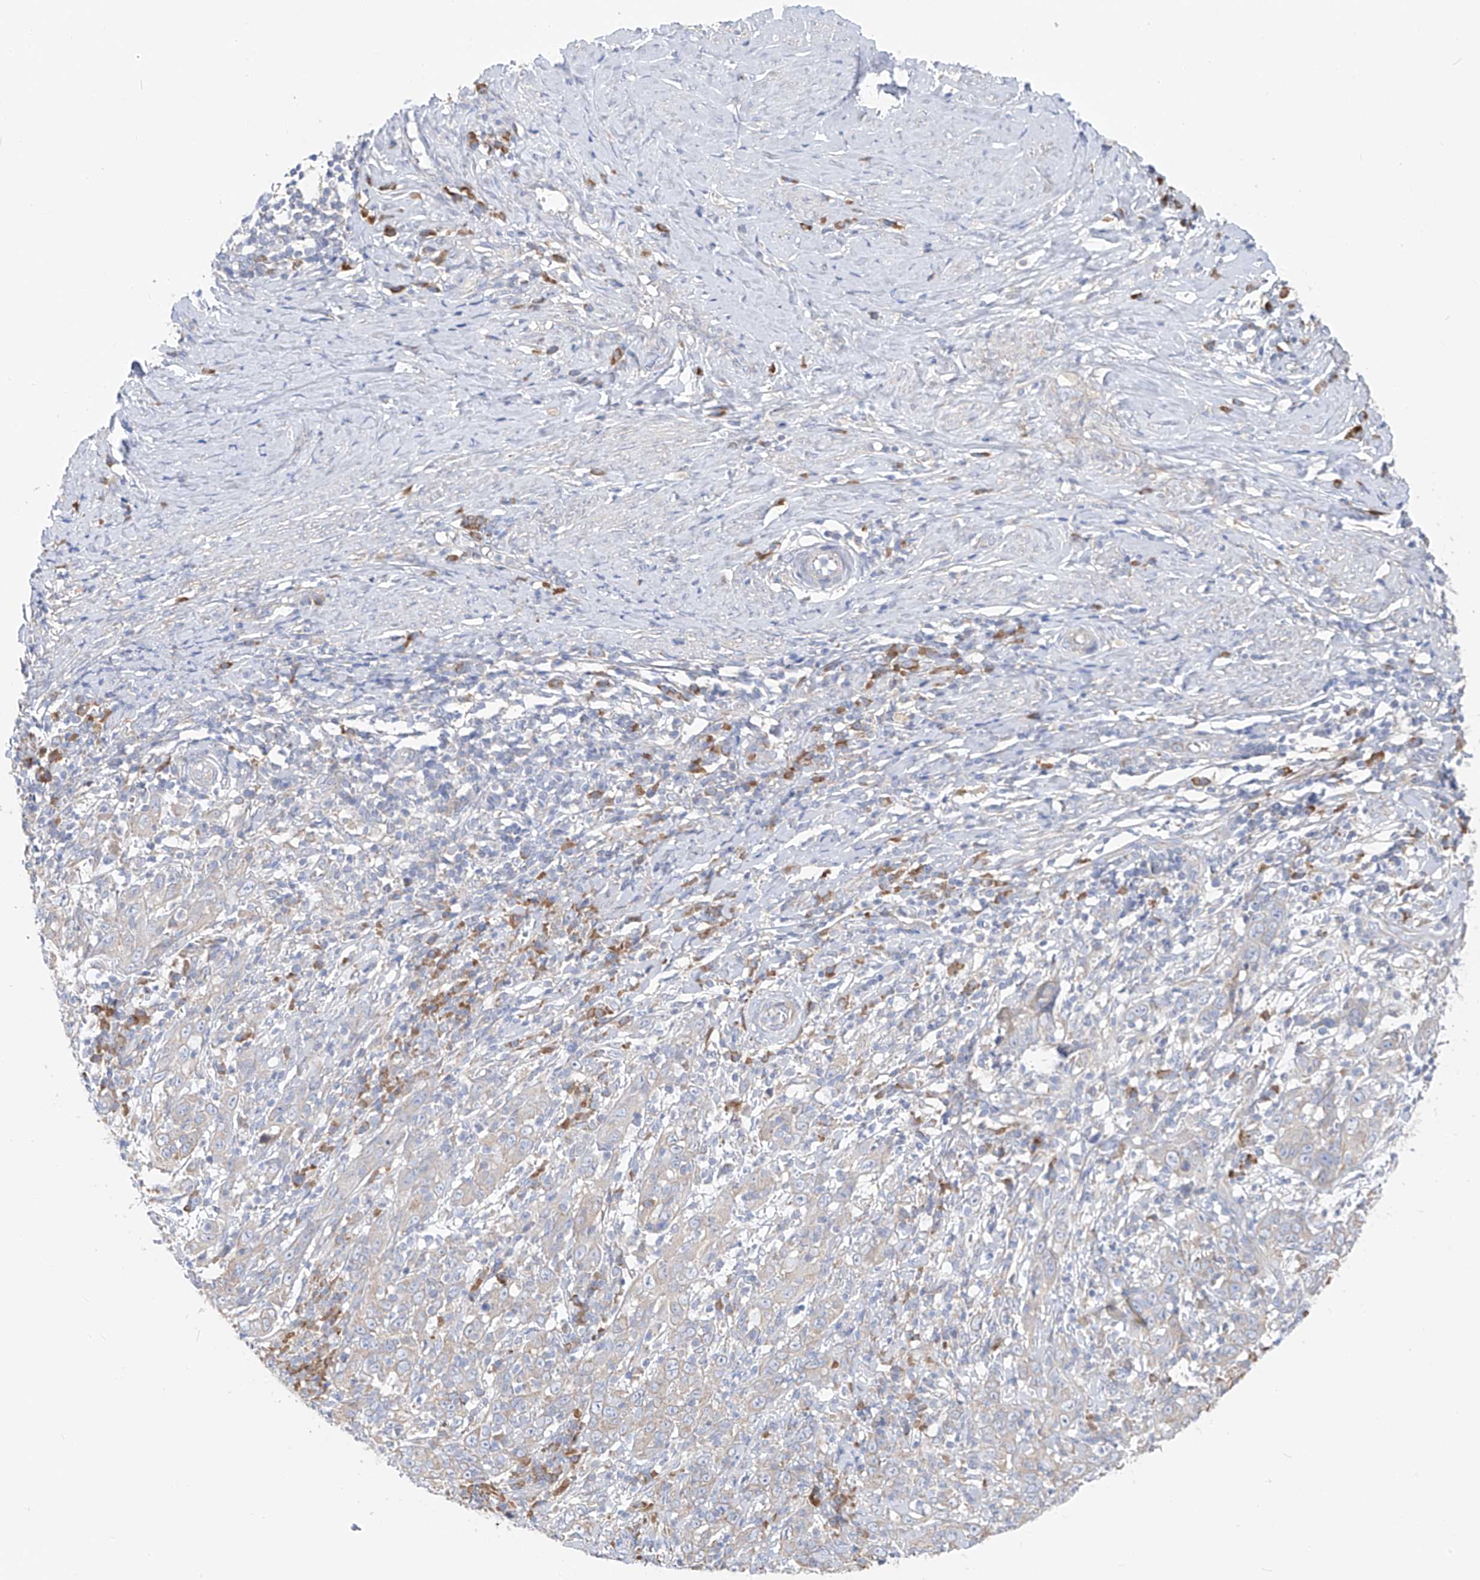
{"staining": {"intensity": "negative", "quantity": "none", "location": "none"}, "tissue": "cervical cancer", "cell_type": "Tumor cells", "image_type": "cancer", "snomed": [{"axis": "morphology", "description": "Squamous cell carcinoma, NOS"}, {"axis": "topography", "description": "Cervix"}], "caption": "The photomicrograph displays no significant staining in tumor cells of cervical cancer (squamous cell carcinoma). The staining was performed using DAB to visualize the protein expression in brown, while the nuclei were stained in blue with hematoxylin (Magnification: 20x).", "gene": "UFL1", "patient": {"sex": "female", "age": 46}}